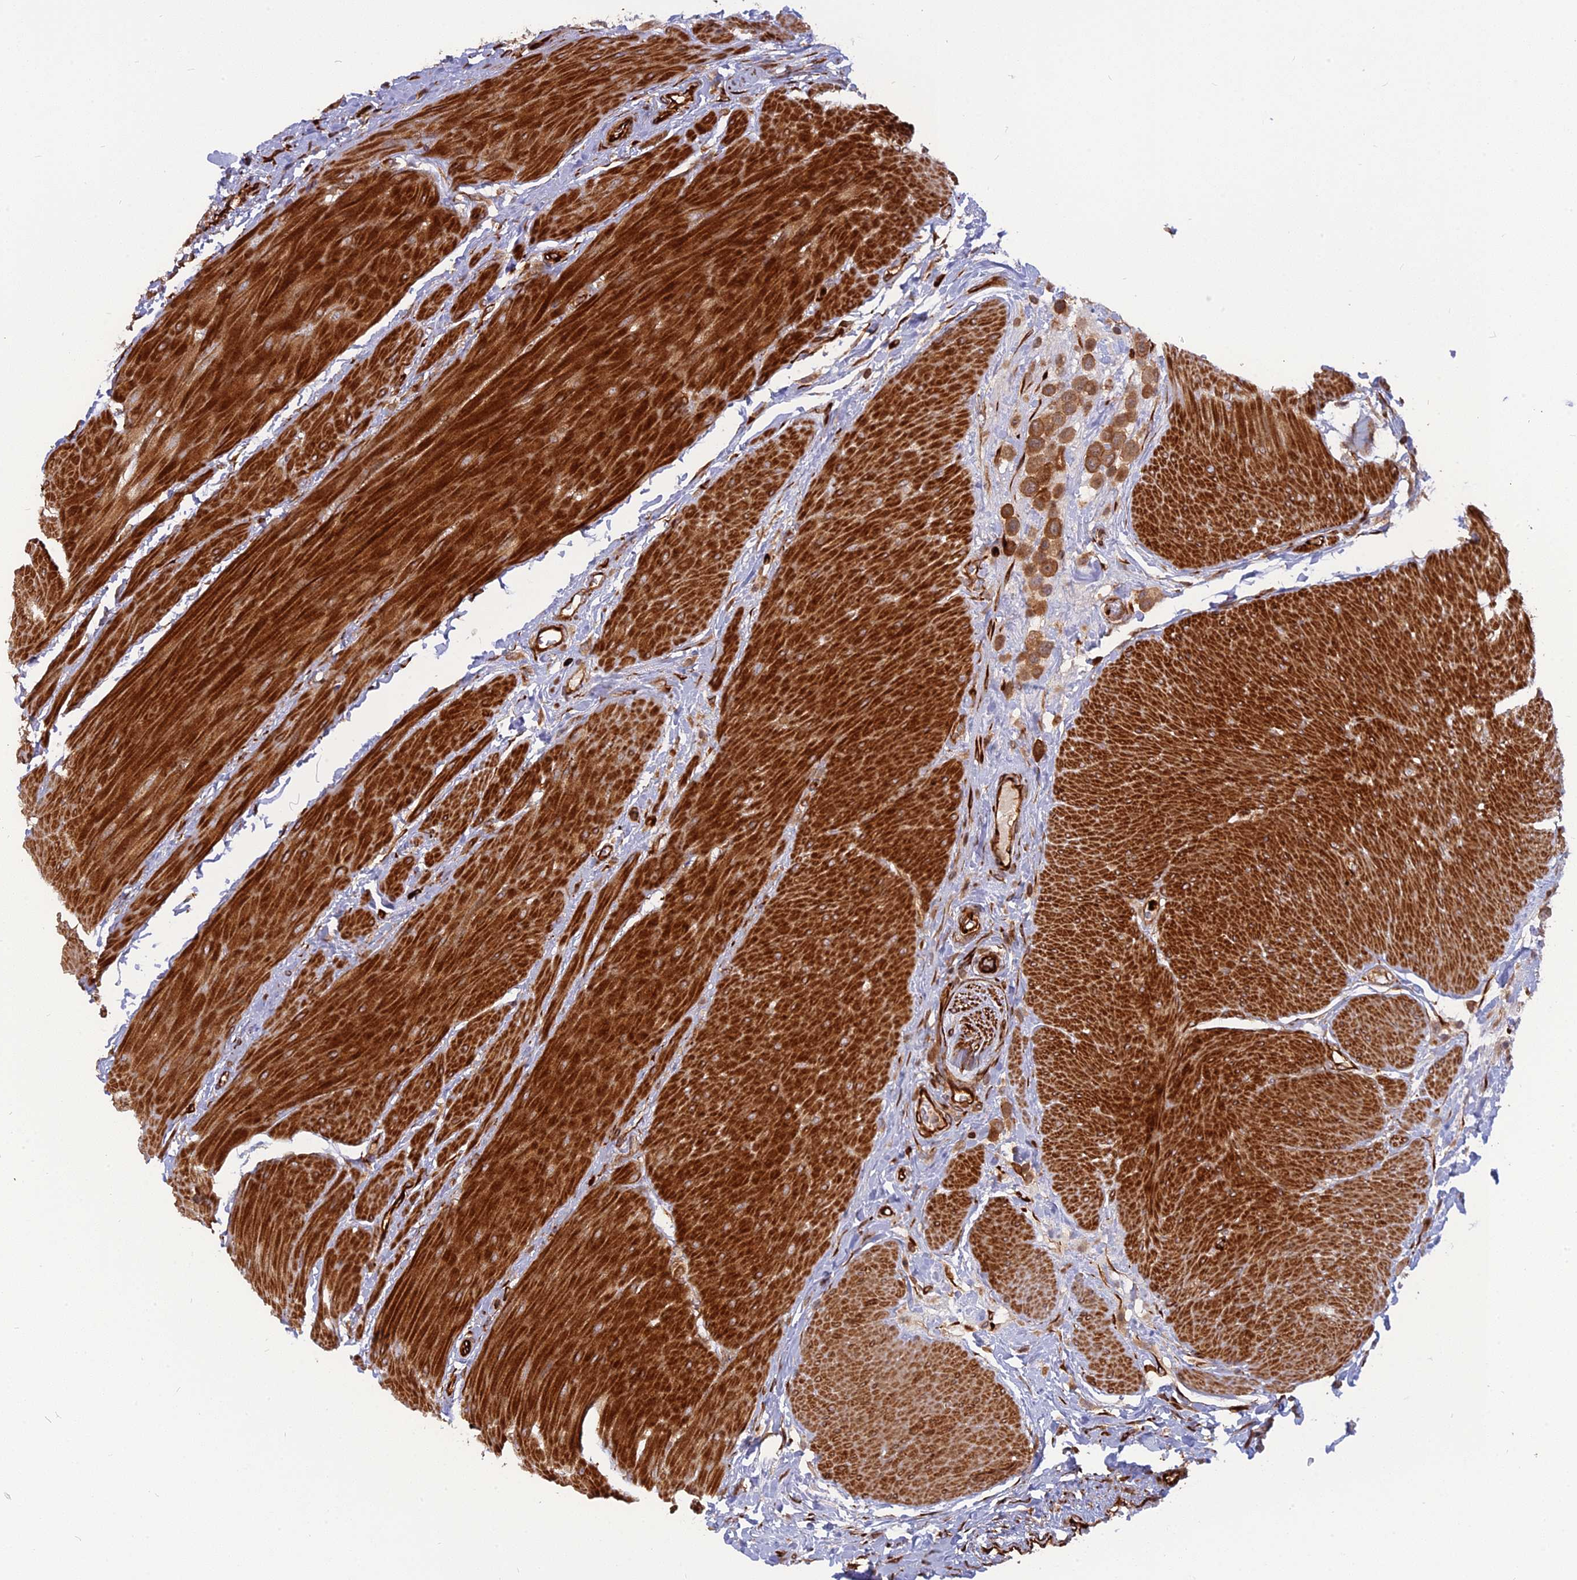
{"staining": {"intensity": "moderate", "quantity": ">75%", "location": "cytoplasmic/membranous"}, "tissue": "urothelial cancer", "cell_type": "Tumor cells", "image_type": "cancer", "snomed": [{"axis": "morphology", "description": "Urothelial carcinoma, High grade"}, {"axis": "topography", "description": "Urinary bladder"}], "caption": "Immunohistochemistry (IHC) (DAB (3,3'-diaminobenzidine)) staining of human urothelial cancer exhibits moderate cytoplasmic/membranous protein positivity in about >75% of tumor cells.", "gene": "PHLDB3", "patient": {"sex": "male", "age": 50}}